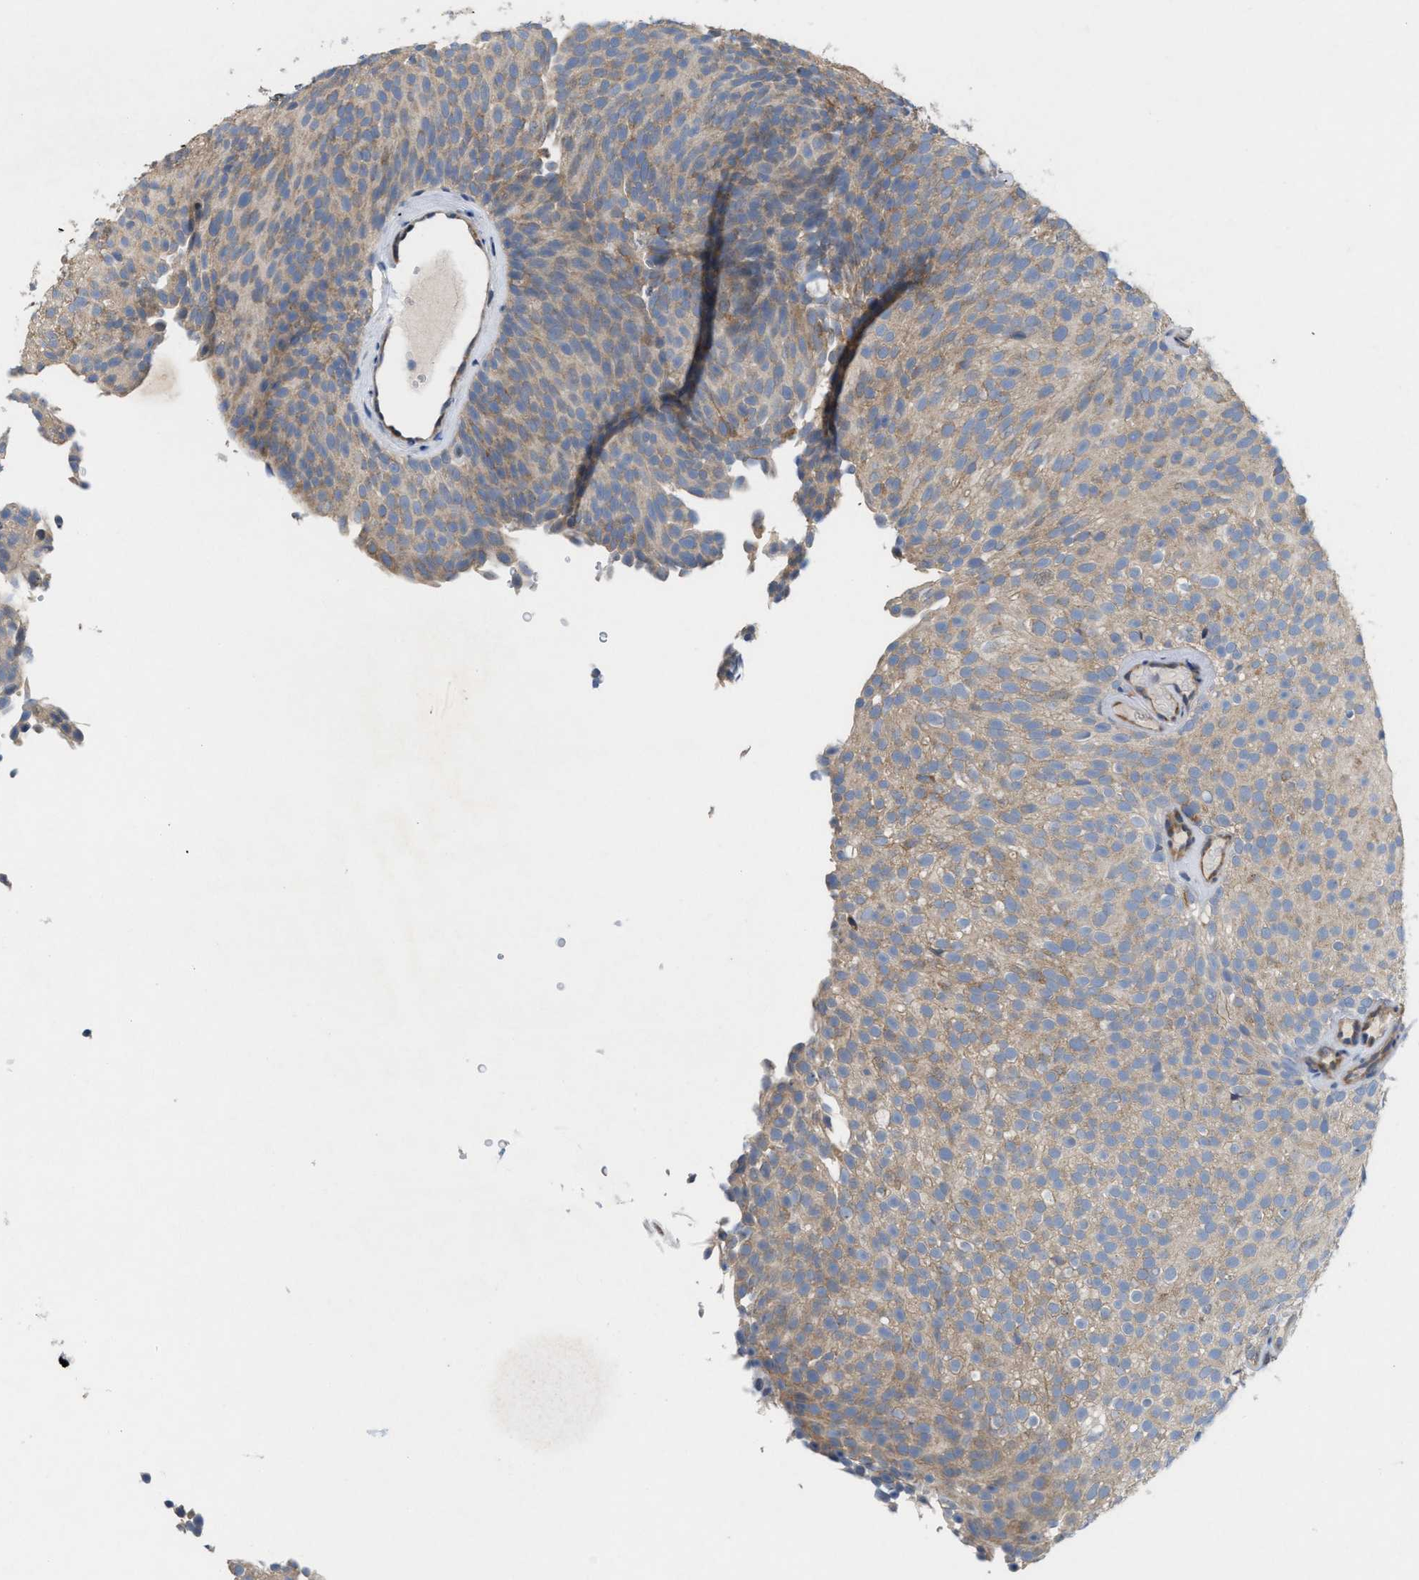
{"staining": {"intensity": "moderate", "quantity": ">75%", "location": "cytoplasmic/membranous"}, "tissue": "urothelial cancer", "cell_type": "Tumor cells", "image_type": "cancer", "snomed": [{"axis": "morphology", "description": "Urothelial carcinoma, Low grade"}, {"axis": "topography", "description": "Urinary bladder"}], "caption": "Immunohistochemistry of human urothelial cancer shows medium levels of moderate cytoplasmic/membranous expression in about >75% of tumor cells.", "gene": "UBAP2", "patient": {"sex": "male", "age": 78}}